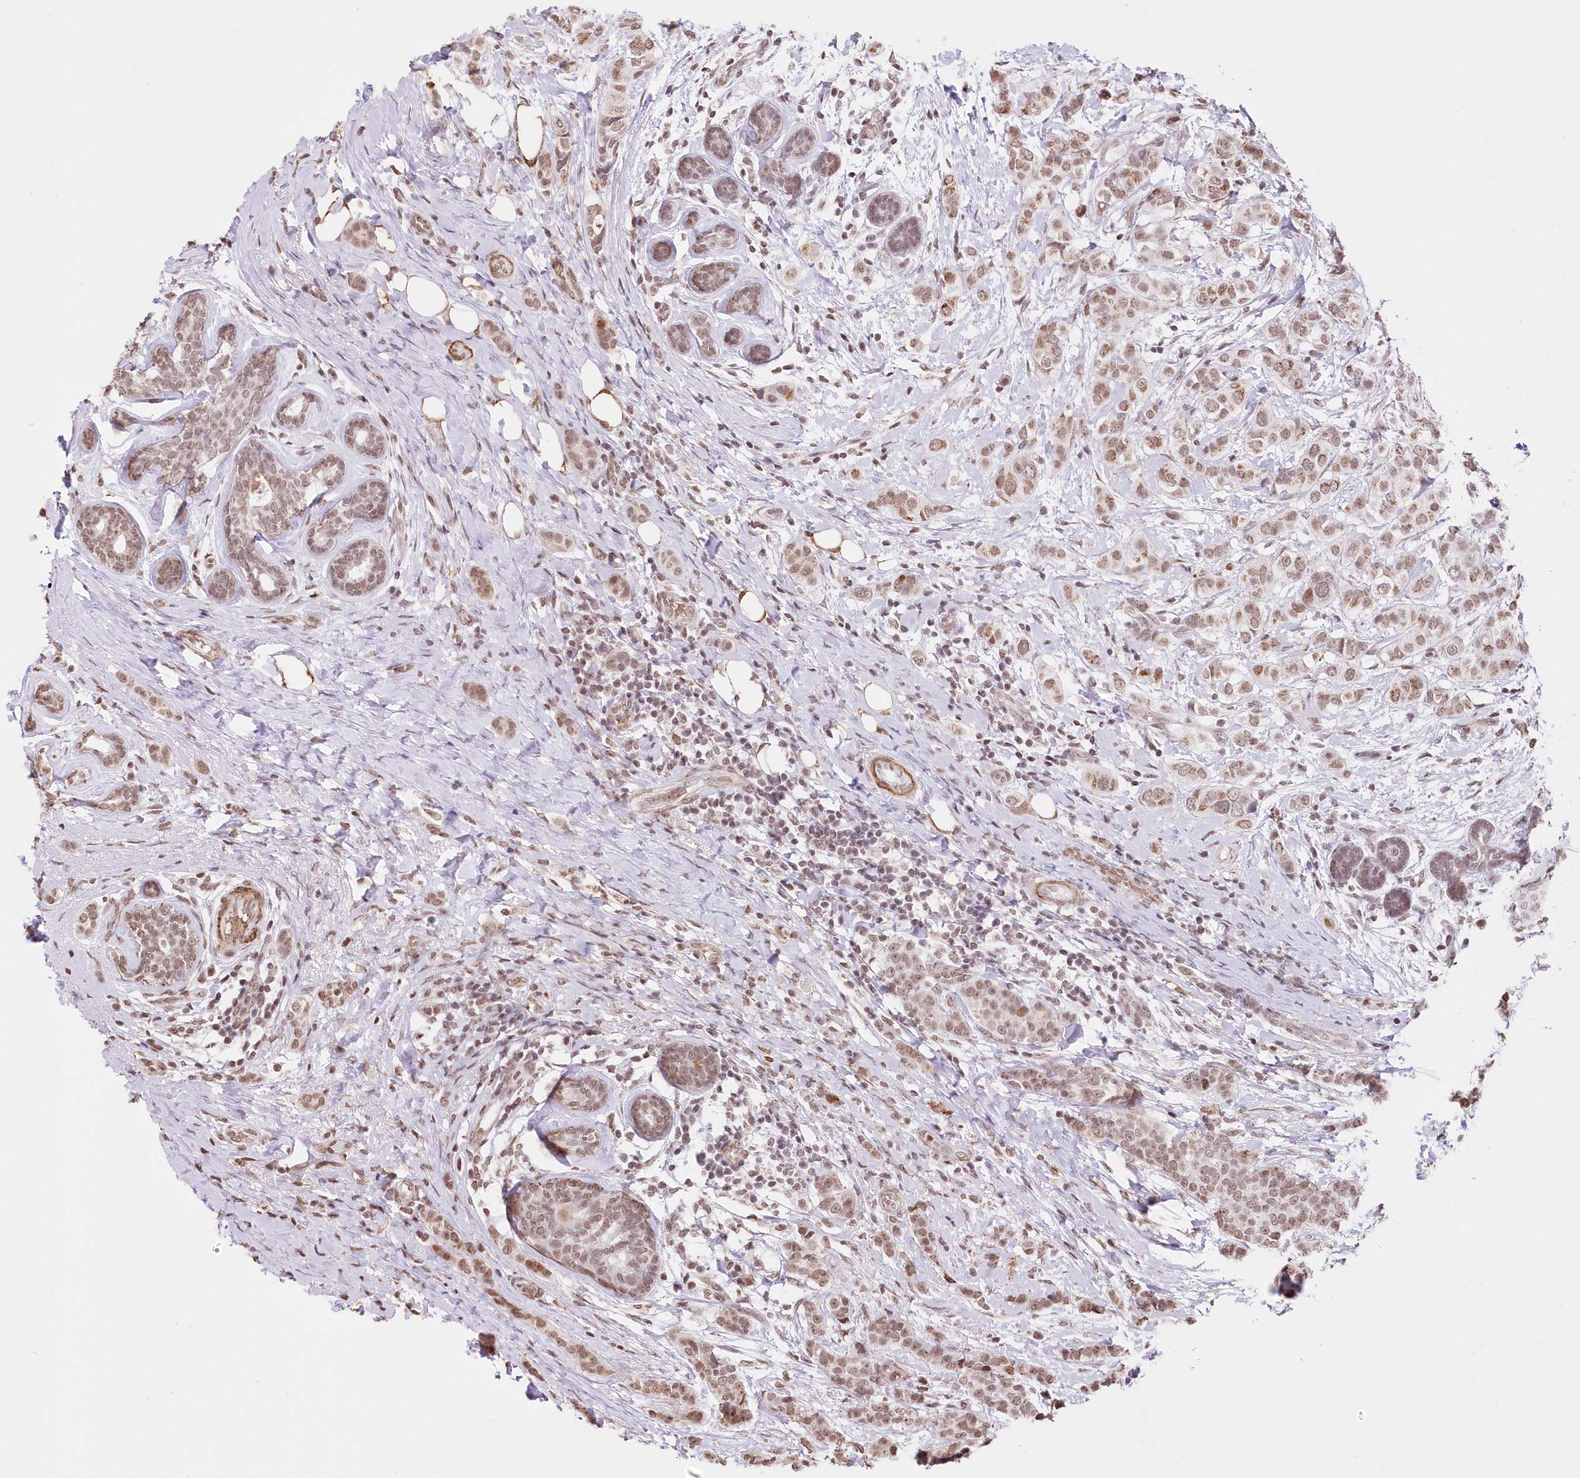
{"staining": {"intensity": "moderate", "quantity": ">75%", "location": "cytoplasmic/membranous,nuclear"}, "tissue": "breast cancer", "cell_type": "Tumor cells", "image_type": "cancer", "snomed": [{"axis": "morphology", "description": "Lobular carcinoma"}, {"axis": "topography", "description": "Breast"}], "caption": "IHC image of neoplastic tissue: breast lobular carcinoma stained using immunohistochemistry (IHC) exhibits medium levels of moderate protein expression localized specifically in the cytoplasmic/membranous and nuclear of tumor cells, appearing as a cytoplasmic/membranous and nuclear brown color.", "gene": "RBM27", "patient": {"sex": "female", "age": 51}}